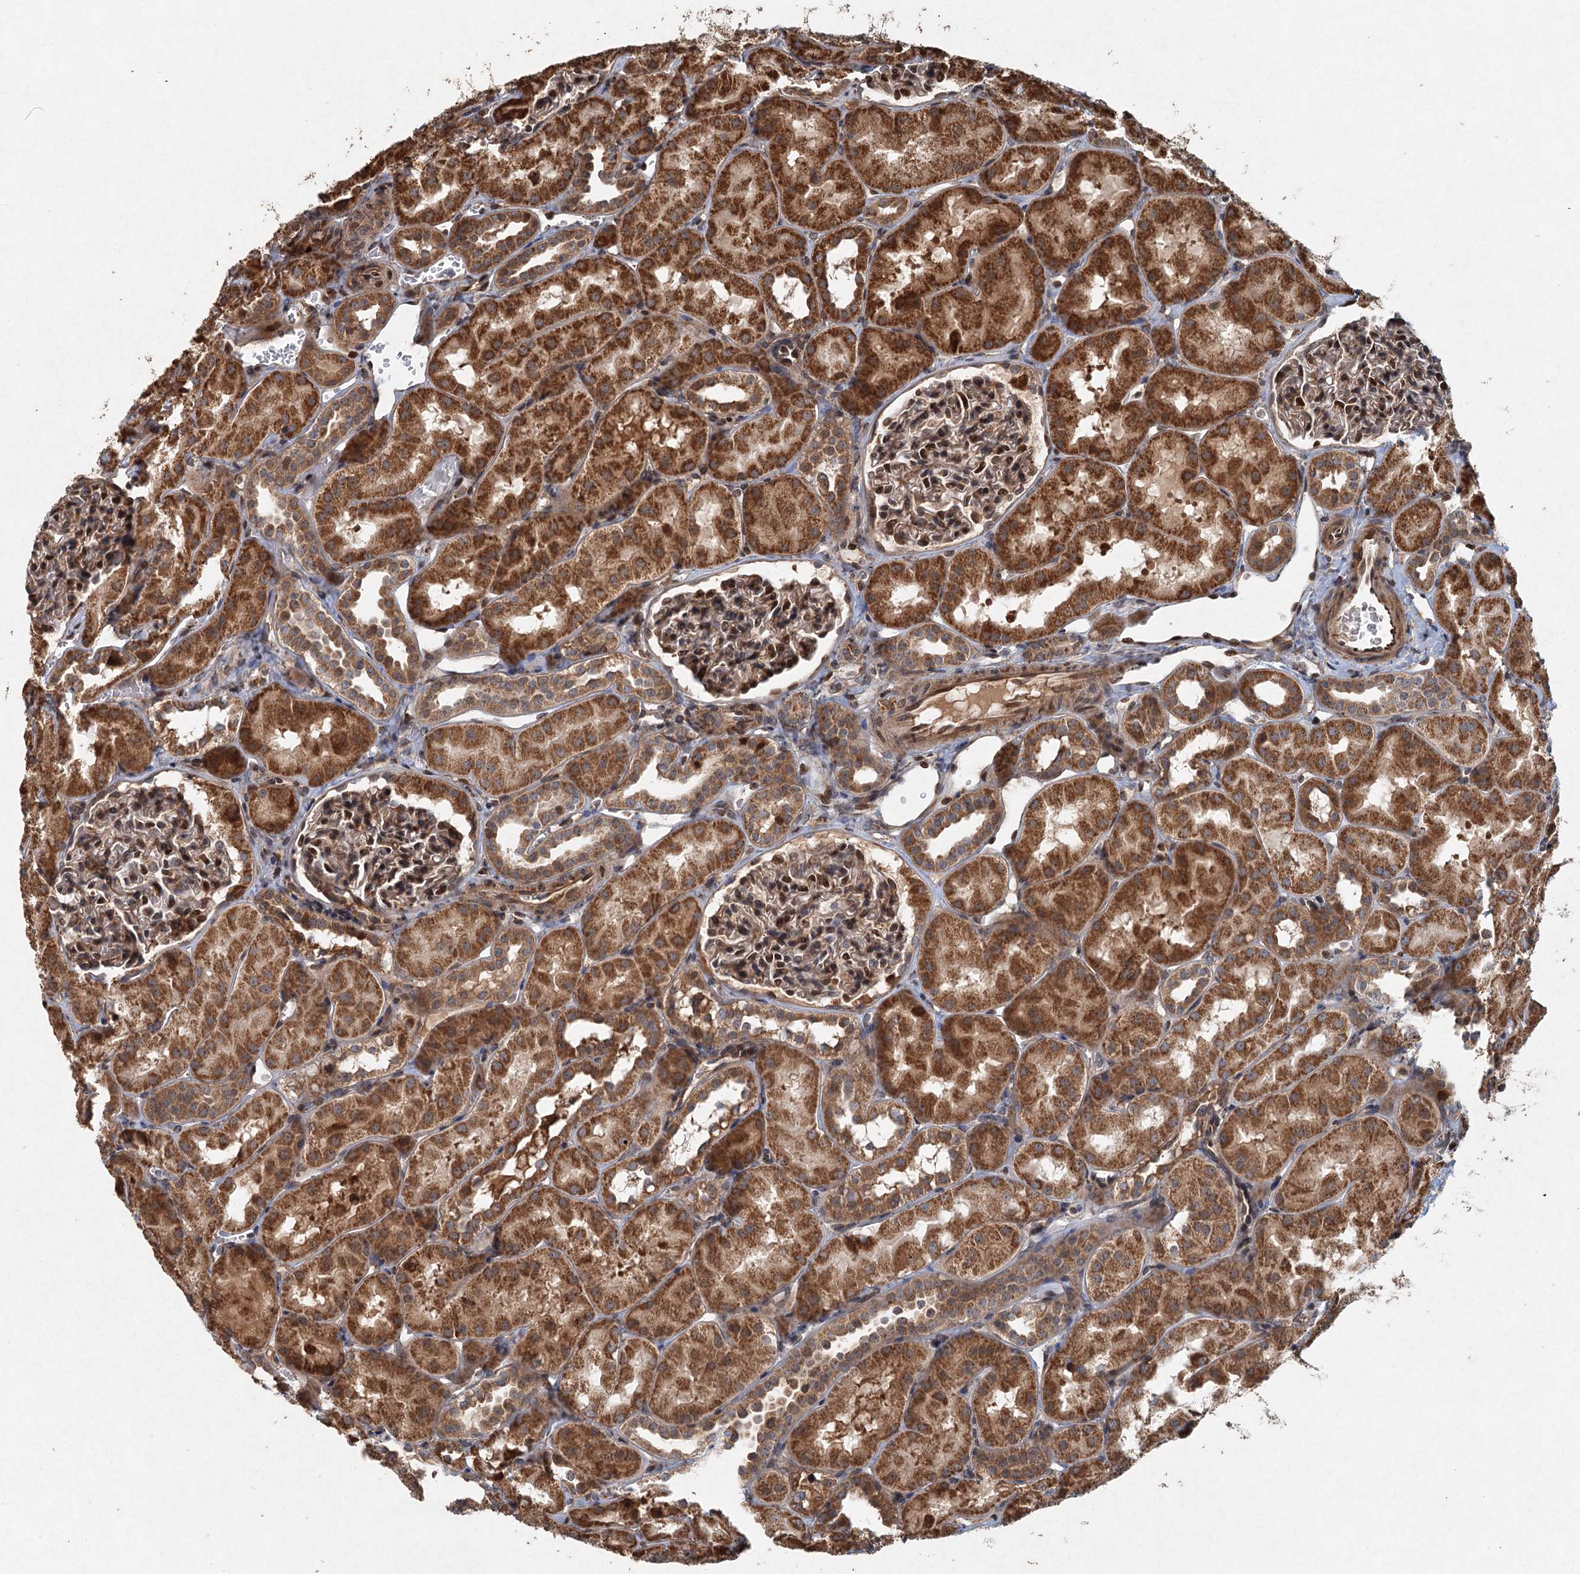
{"staining": {"intensity": "moderate", "quantity": "25%-75%", "location": "cytoplasmic/membranous,nuclear"}, "tissue": "kidney", "cell_type": "Cells in glomeruli", "image_type": "normal", "snomed": [{"axis": "morphology", "description": "Normal tissue, NOS"}, {"axis": "topography", "description": "Kidney"}, {"axis": "topography", "description": "Urinary bladder"}], "caption": "Cells in glomeruli demonstrate medium levels of moderate cytoplasmic/membranous,nuclear positivity in approximately 25%-75% of cells in benign human kidney.", "gene": "SRPX2", "patient": {"sex": "male", "age": 16}}